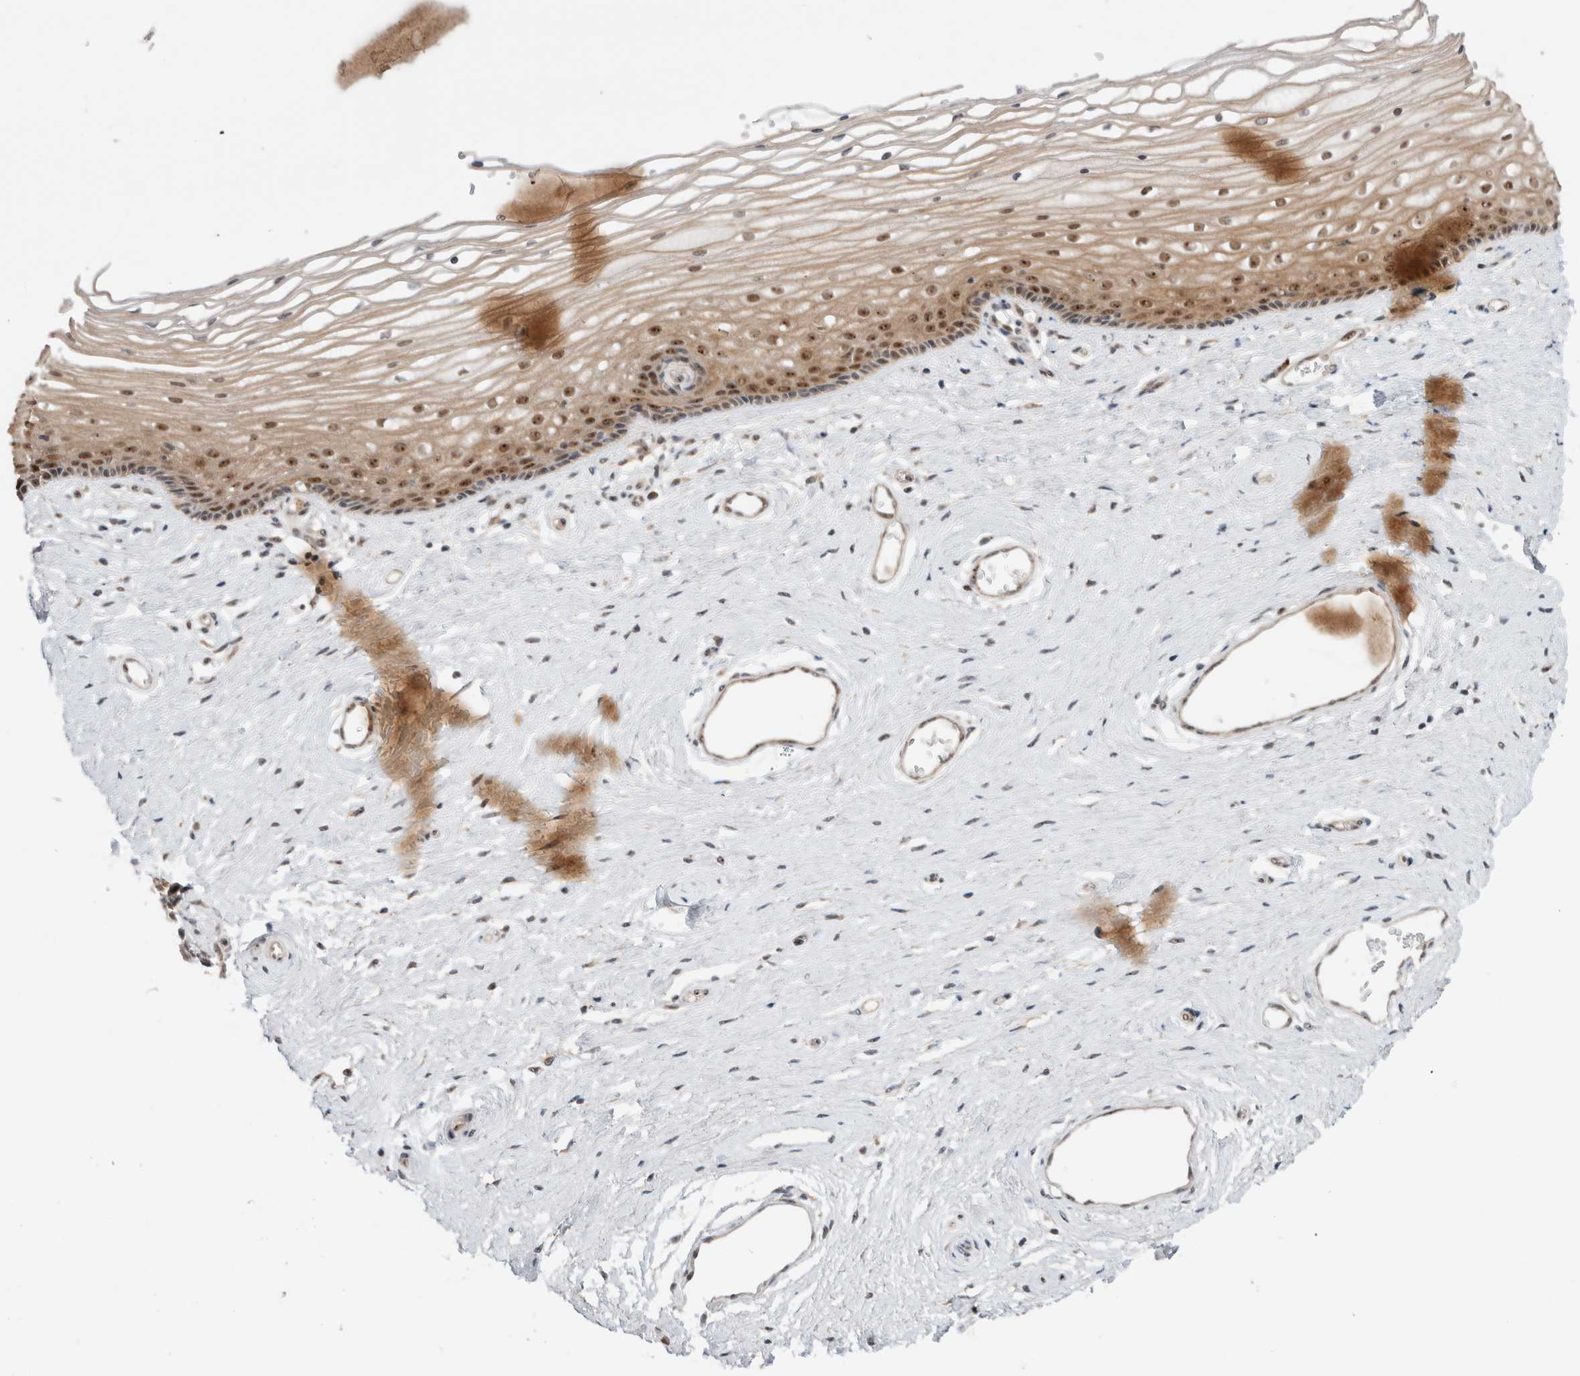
{"staining": {"intensity": "moderate", "quantity": "25%-75%", "location": "nuclear"}, "tissue": "vagina", "cell_type": "Squamous epithelial cells", "image_type": "normal", "snomed": [{"axis": "morphology", "description": "Normal tissue, NOS"}, {"axis": "topography", "description": "Vagina"}], "caption": "Protein staining displays moderate nuclear positivity in about 25%-75% of squamous epithelial cells in benign vagina. (brown staining indicates protein expression, while blue staining denotes nuclei).", "gene": "MPHOSPH6", "patient": {"sex": "female", "age": 46}}